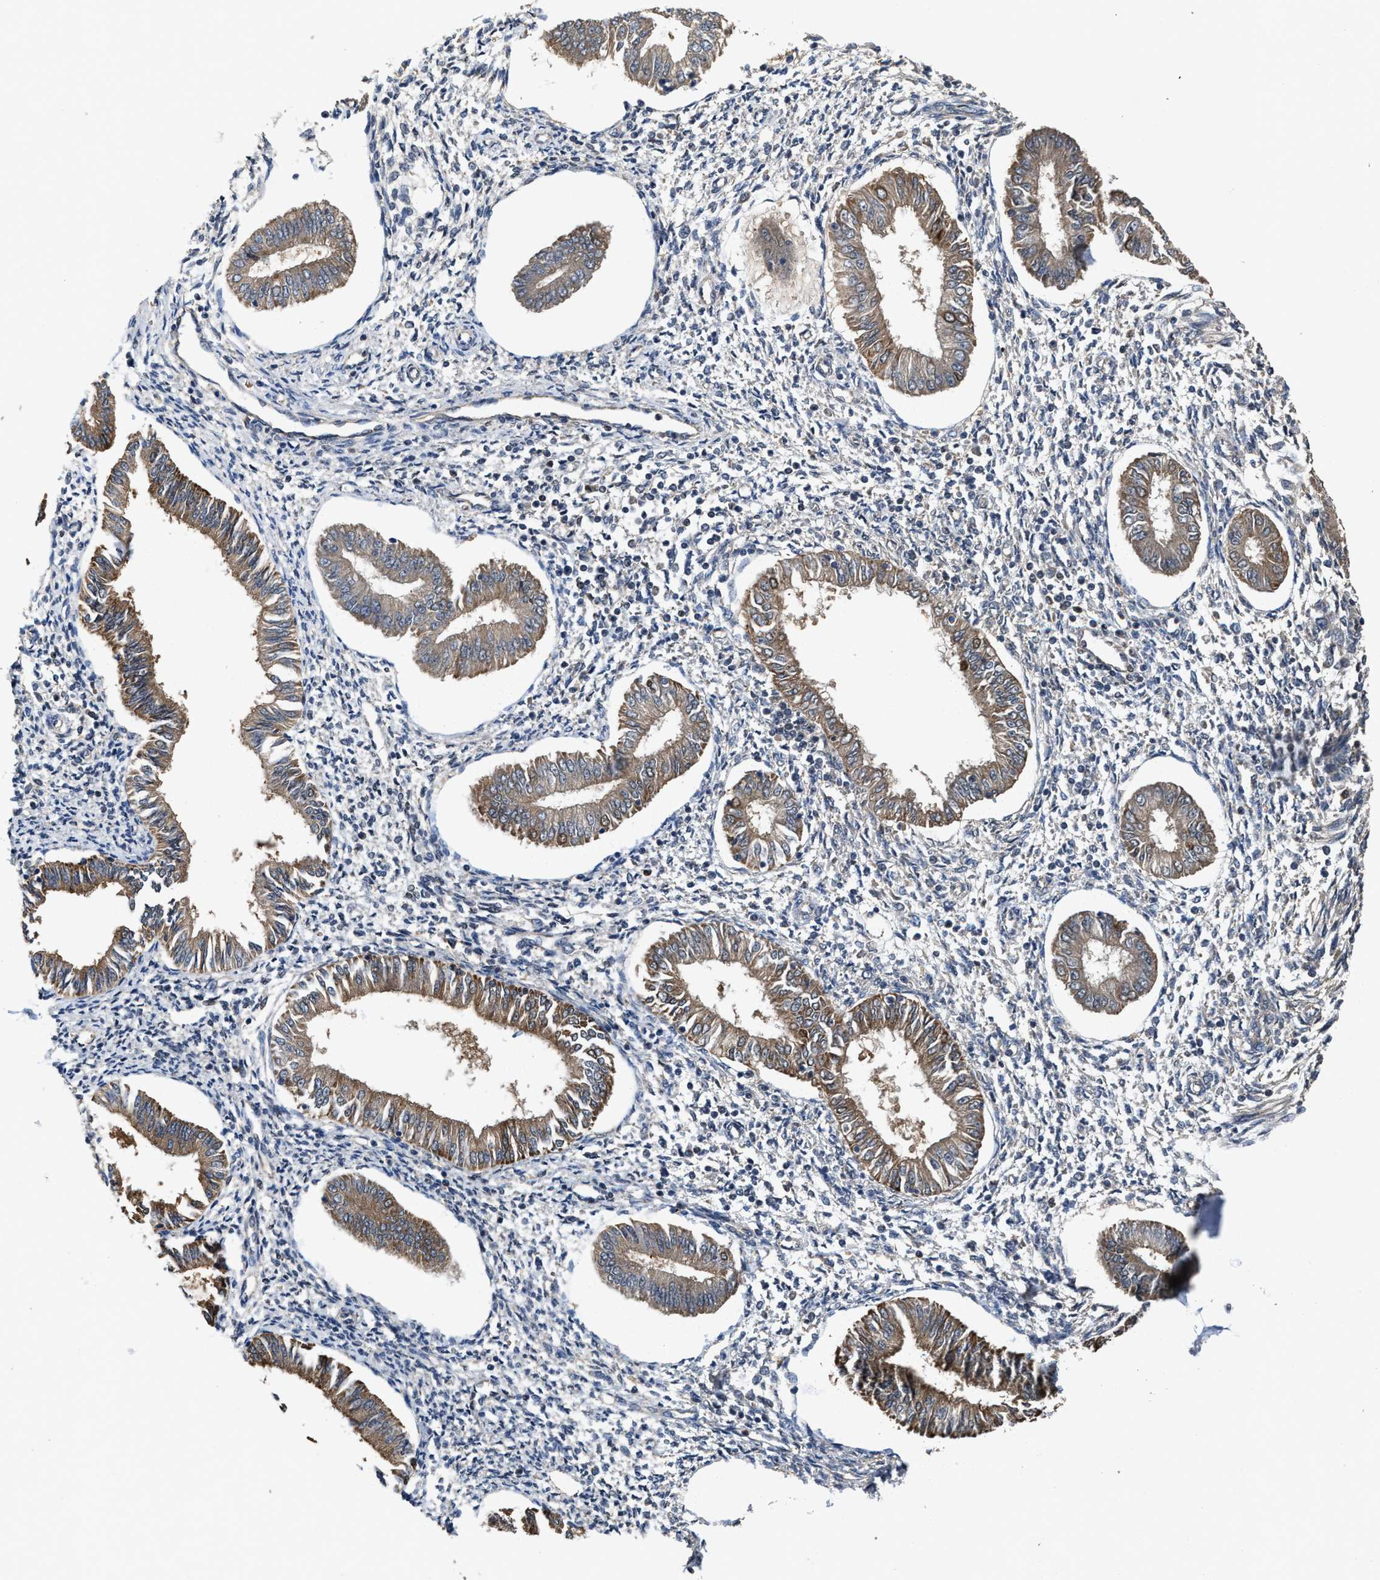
{"staining": {"intensity": "negative", "quantity": "none", "location": "none"}, "tissue": "endometrium", "cell_type": "Cells in endometrial stroma", "image_type": "normal", "snomed": [{"axis": "morphology", "description": "Normal tissue, NOS"}, {"axis": "topography", "description": "Endometrium"}], "caption": "Image shows no protein staining in cells in endometrial stroma of benign endometrium. (DAB (3,3'-diaminobenzidine) immunohistochemistry (IHC), high magnification).", "gene": "ZNF20", "patient": {"sex": "female", "age": 50}}